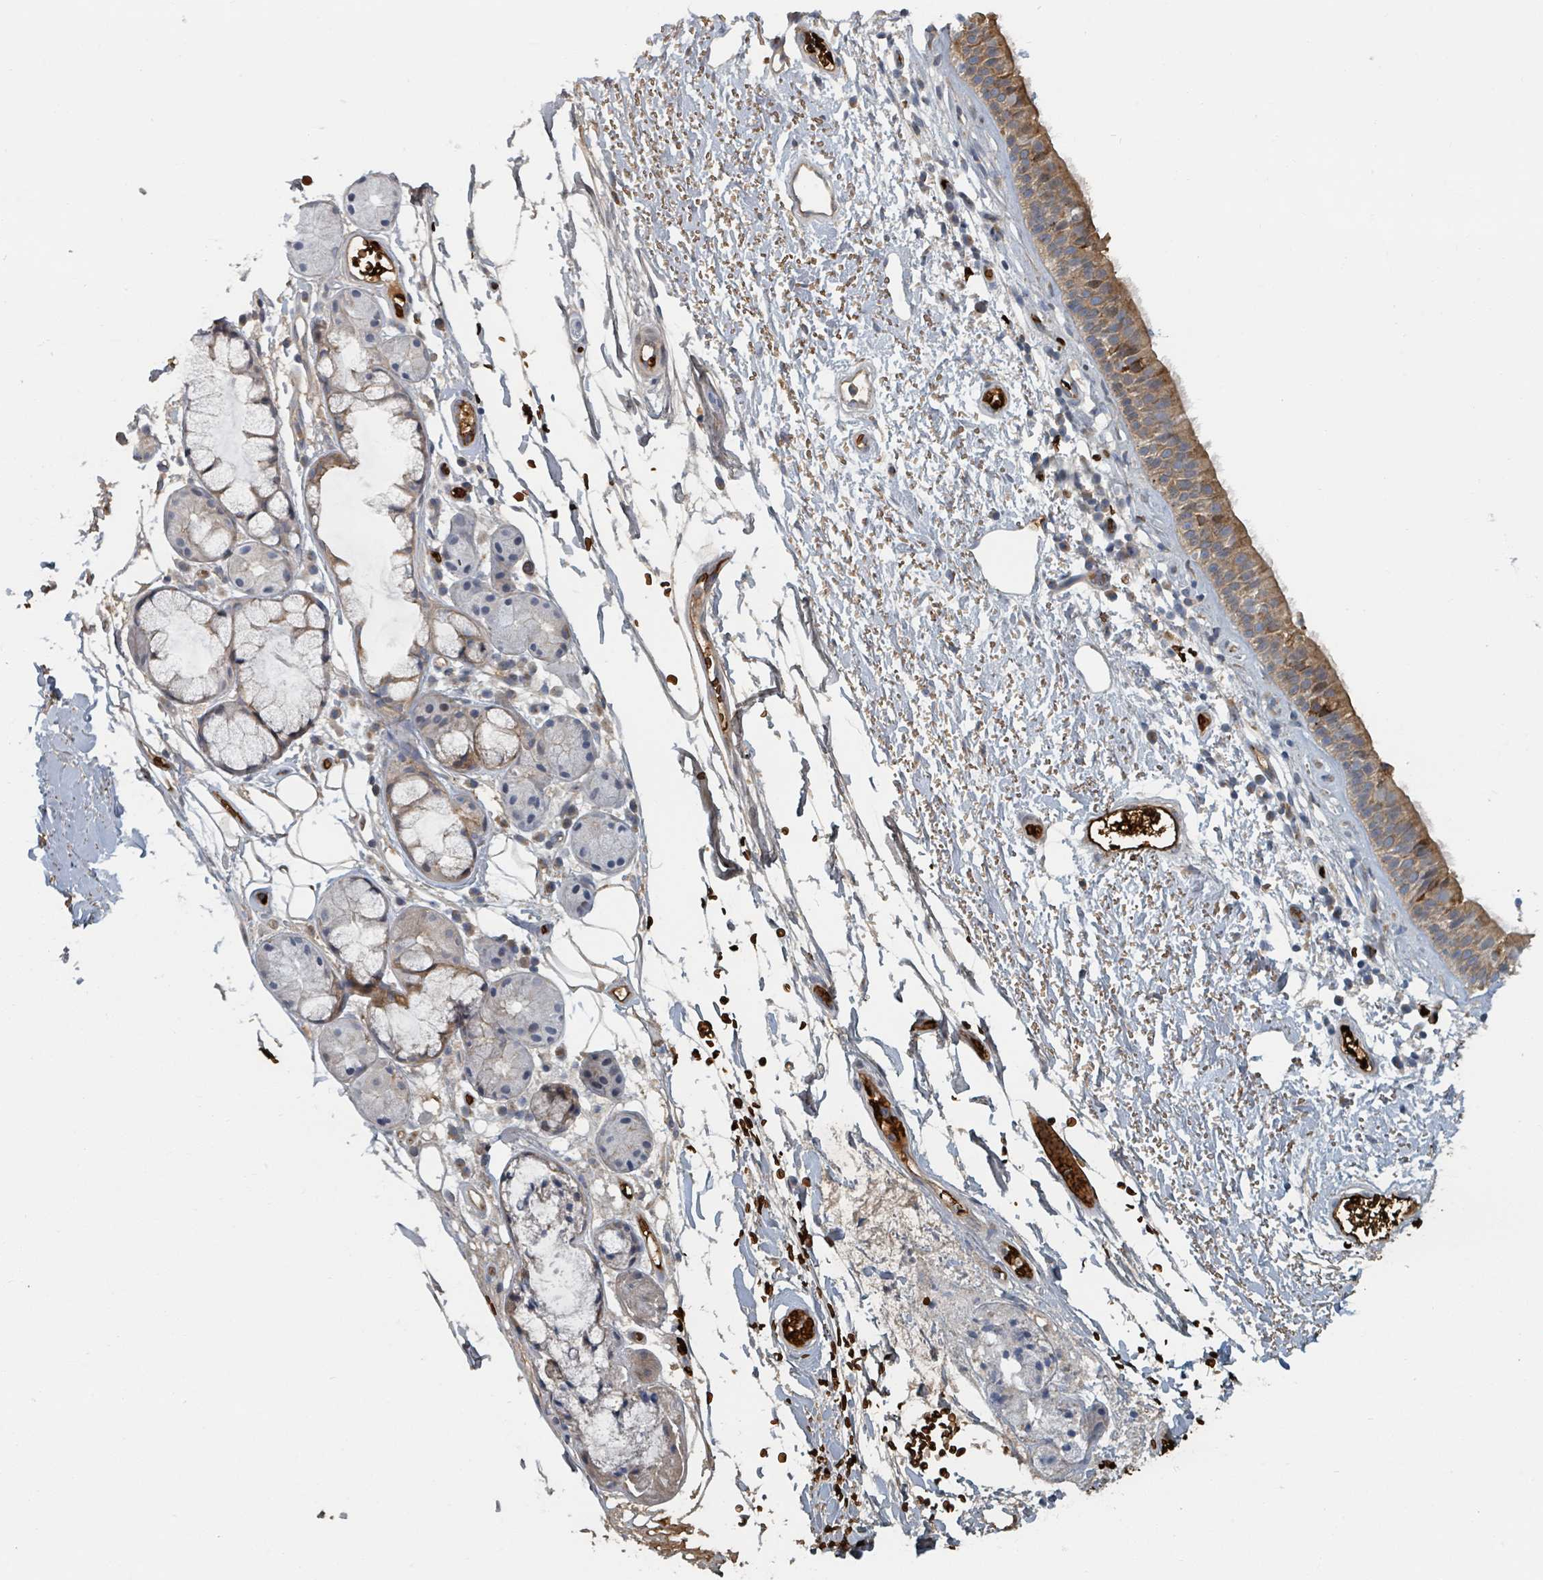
{"staining": {"intensity": "moderate", "quantity": ">75%", "location": "cytoplasmic/membranous"}, "tissue": "nasopharynx", "cell_type": "Respiratory epithelial cells", "image_type": "normal", "snomed": [{"axis": "morphology", "description": "Normal tissue, NOS"}, {"axis": "topography", "description": "Cartilage tissue"}, {"axis": "topography", "description": "Nasopharynx"}], "caption": "IHC of normal human nasopharynx exhibits medium levels of moderate cytoplasmic/membranous expression in about >75% of respiratory epithelial cells.", "gene": "TRPC4AP", "patient": {"sex": "male", "age": 56}}